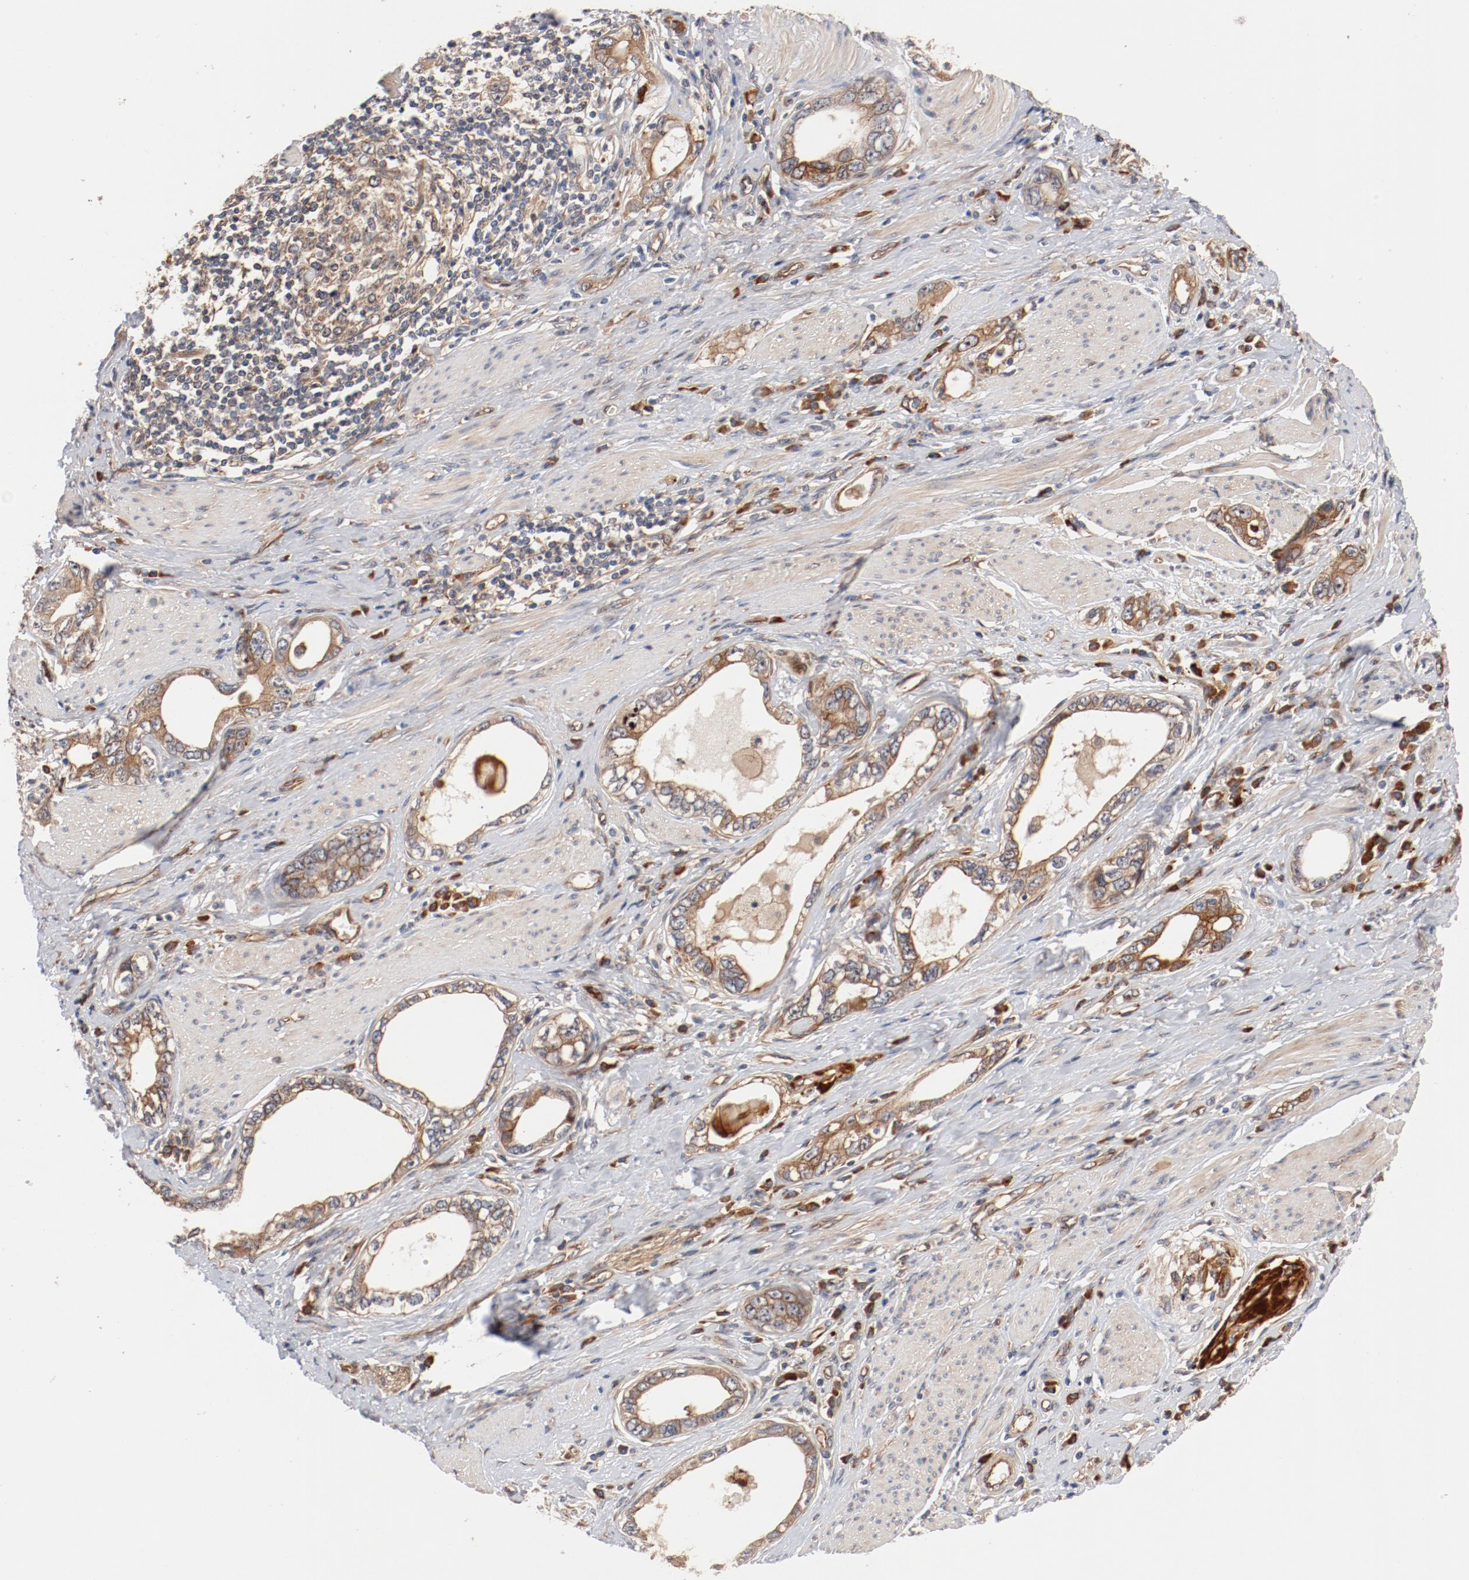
{"staining": {"intensity": "moderate", "quantity": ">75%", "location": "cytoplasmic/membranous"}, "tissue": "stomach cancer", "cell_type": "Tumor cells", "image_type": "cancer", "snomed": [{"axis": "morphology", "description": "Adenocarcinoma, NOS"}, {"axis": "topography", "description": "Stomach, lower"}], "caption": "A photomicrograph showing moderate cytoplasmic/membranous staining in approximately >75% of tumor cells in stomach adenocarcinoma, as visualized by brown immunohistochemical staining.", "gene": "PITPNM2", "patient": {"sex": "female", "age": 93}}